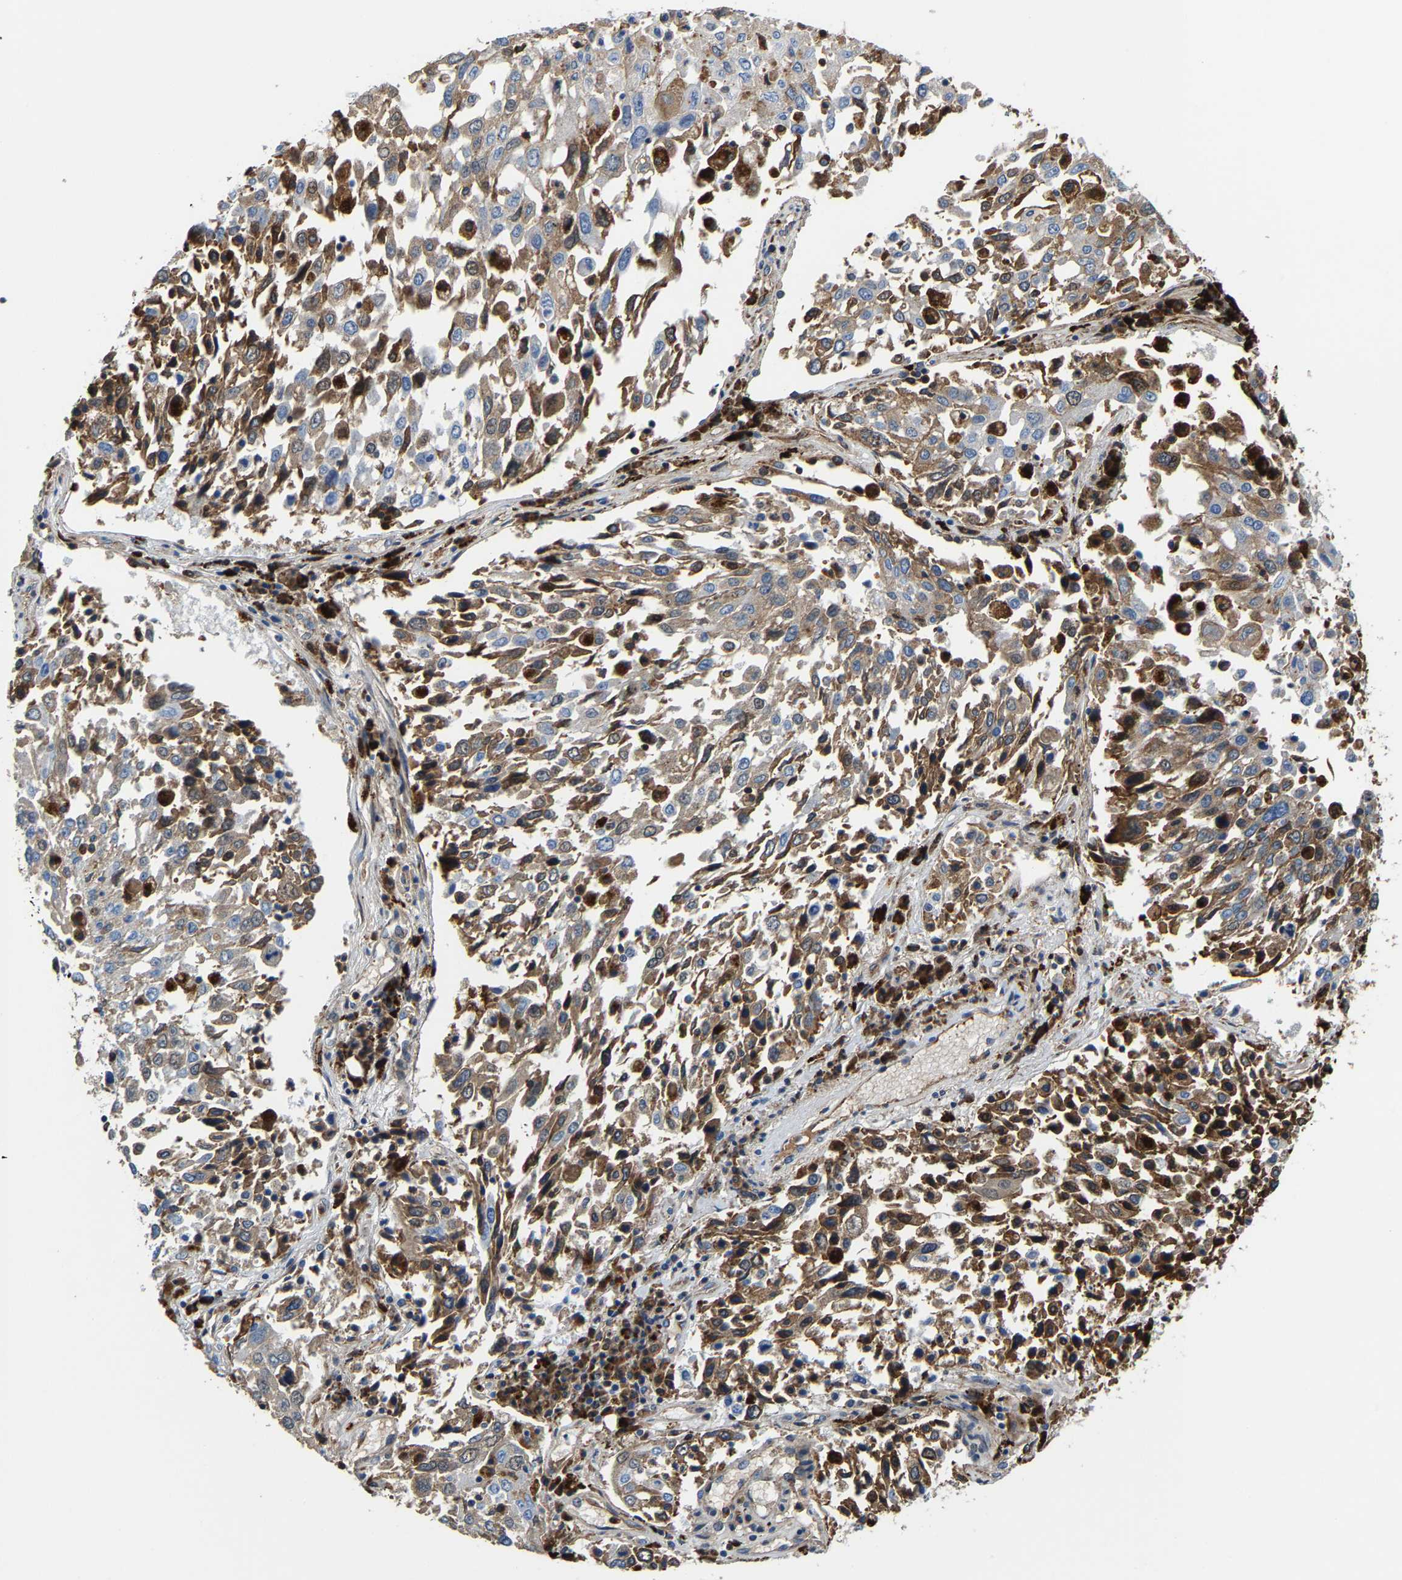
{"staining": {"intensity": "moderate", "quantity": ">75%", "location": "cytoplasmic/membranous"}, "tissue": "lung cancer", "cell_type": "Tumor cells", "image_type": "cancer", "snomed": [{"axis": "morphology", "description": "Squamous cell carcinoma, NOS"}, {"axis": "topography", "description": "Lung"}], "caption": "The photomicrograph displays staining of lung cancer (squamous cell carcinoma), revealing moderate cytoplasmic/membranous protein staining (brown color) within tumor cells. The staining was performed using DAB, with brown indicating positive protein expression. Nuclei are stained blue with hematoxylin.", "gene": "DPP7", "patient": {"sex": "male", "age": 65}}